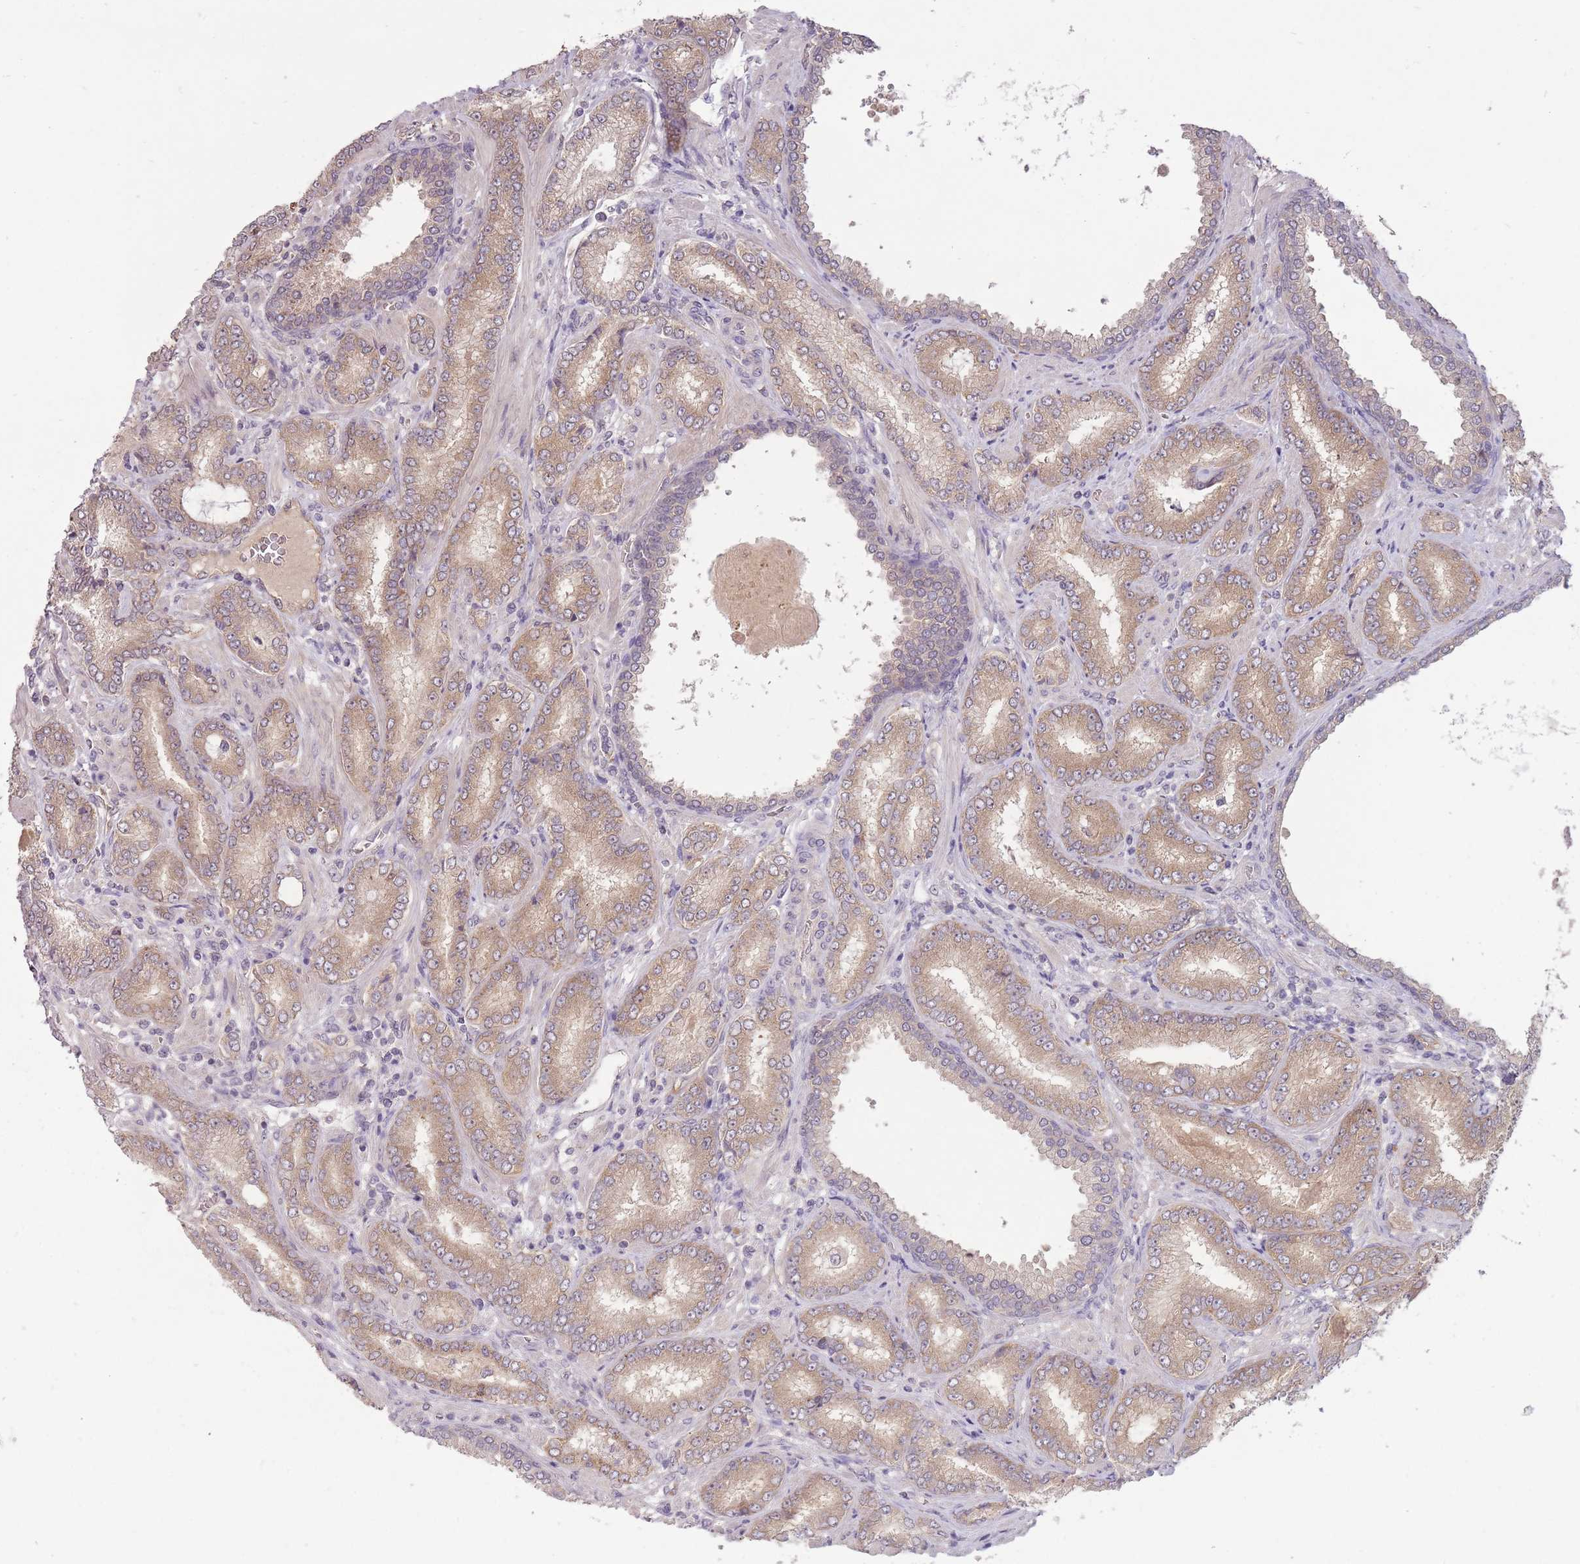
{"staining": {"intensity": "weak", "quantity": ">75%", "location": "cytoplasmic/membranous"}, "tissue": "prostate cancer", "cell_type": "Tumor cells", "image_type": "cancer", "snomed": [{"axis": "morphology", "description": "Adenocarcinoma, High grade"}, {"axis": "topography", "description": "Prostate"}], "caption": "Prostate adenocarcinoma (high-grade) stained with a brown dye shows weak cytoplasmic/membranous positive expression in about >75% of tumor cells.", "gene": "LRATD2", "patient": {"sex": "male", "age": 72}}